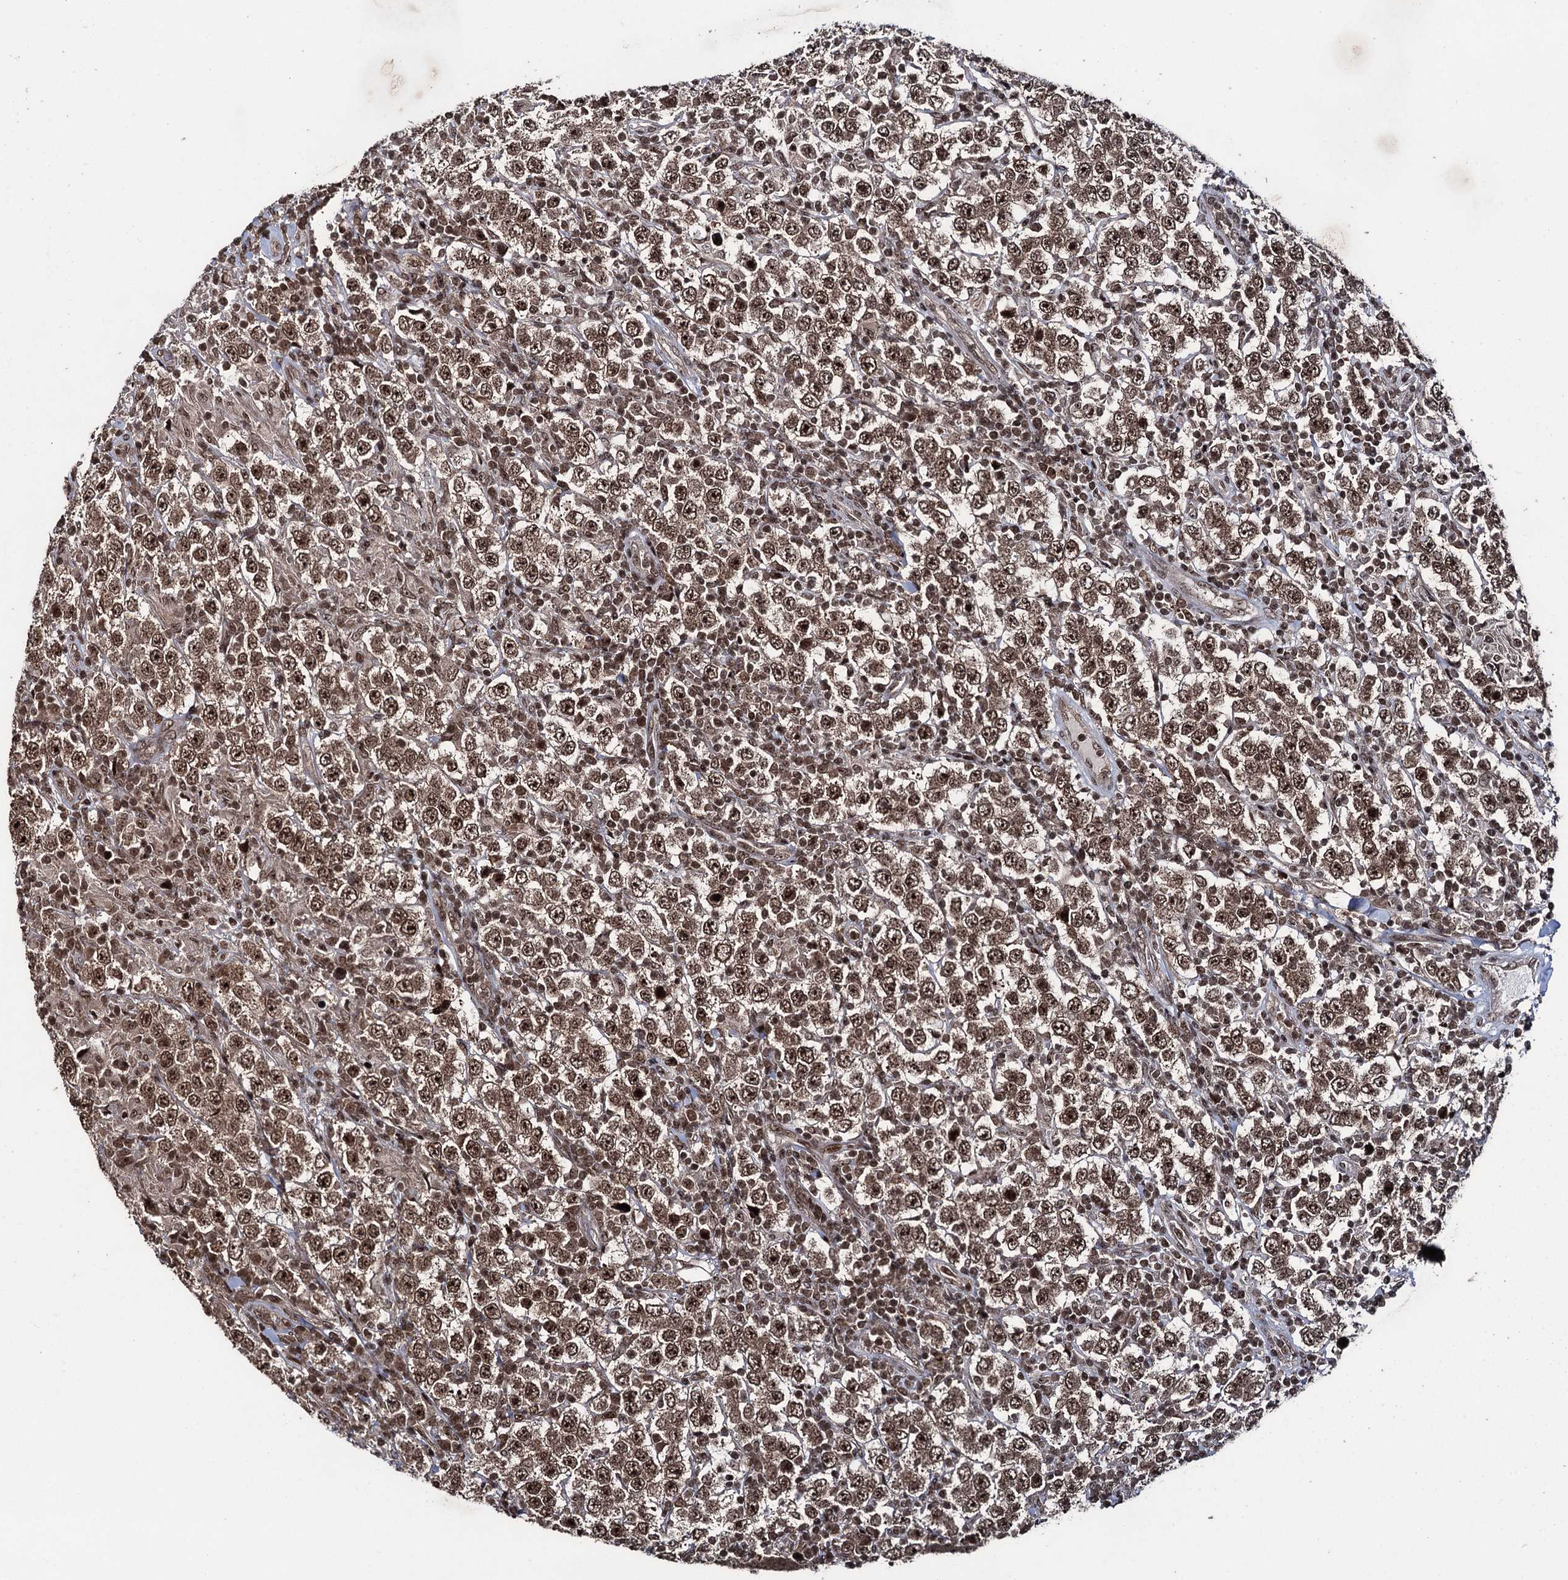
{"staining": {"intensity": "moderate", "quantity": ">75%", "location": "nuclear"}, "tissue": "testis cancer", "cell_type": "Tumor cells", "image_type": "cancer", "snomed": [{"axis": "morphology", "description": "Normal tissue, NOS"}, {"axis": "morphology", "description": "Urothelial carcinoma, High grade"}, {"axis": "morphology", "description": "Seminoma, NOS"}, {"axis": "morphology", "description": "Carcinoma, Embryonal, NOS"}, {"axis": "topography", "description": "Urinary bladder"}, {"axis": "topography", "description": "Testis"}], "caption": "Protein expression analysis of testis seminoma demonstrates moderate nuclear positivity in about >75% of tumor cells.", "gene": "ZNF169", "patient": {"sex": "male", "age": 41}}